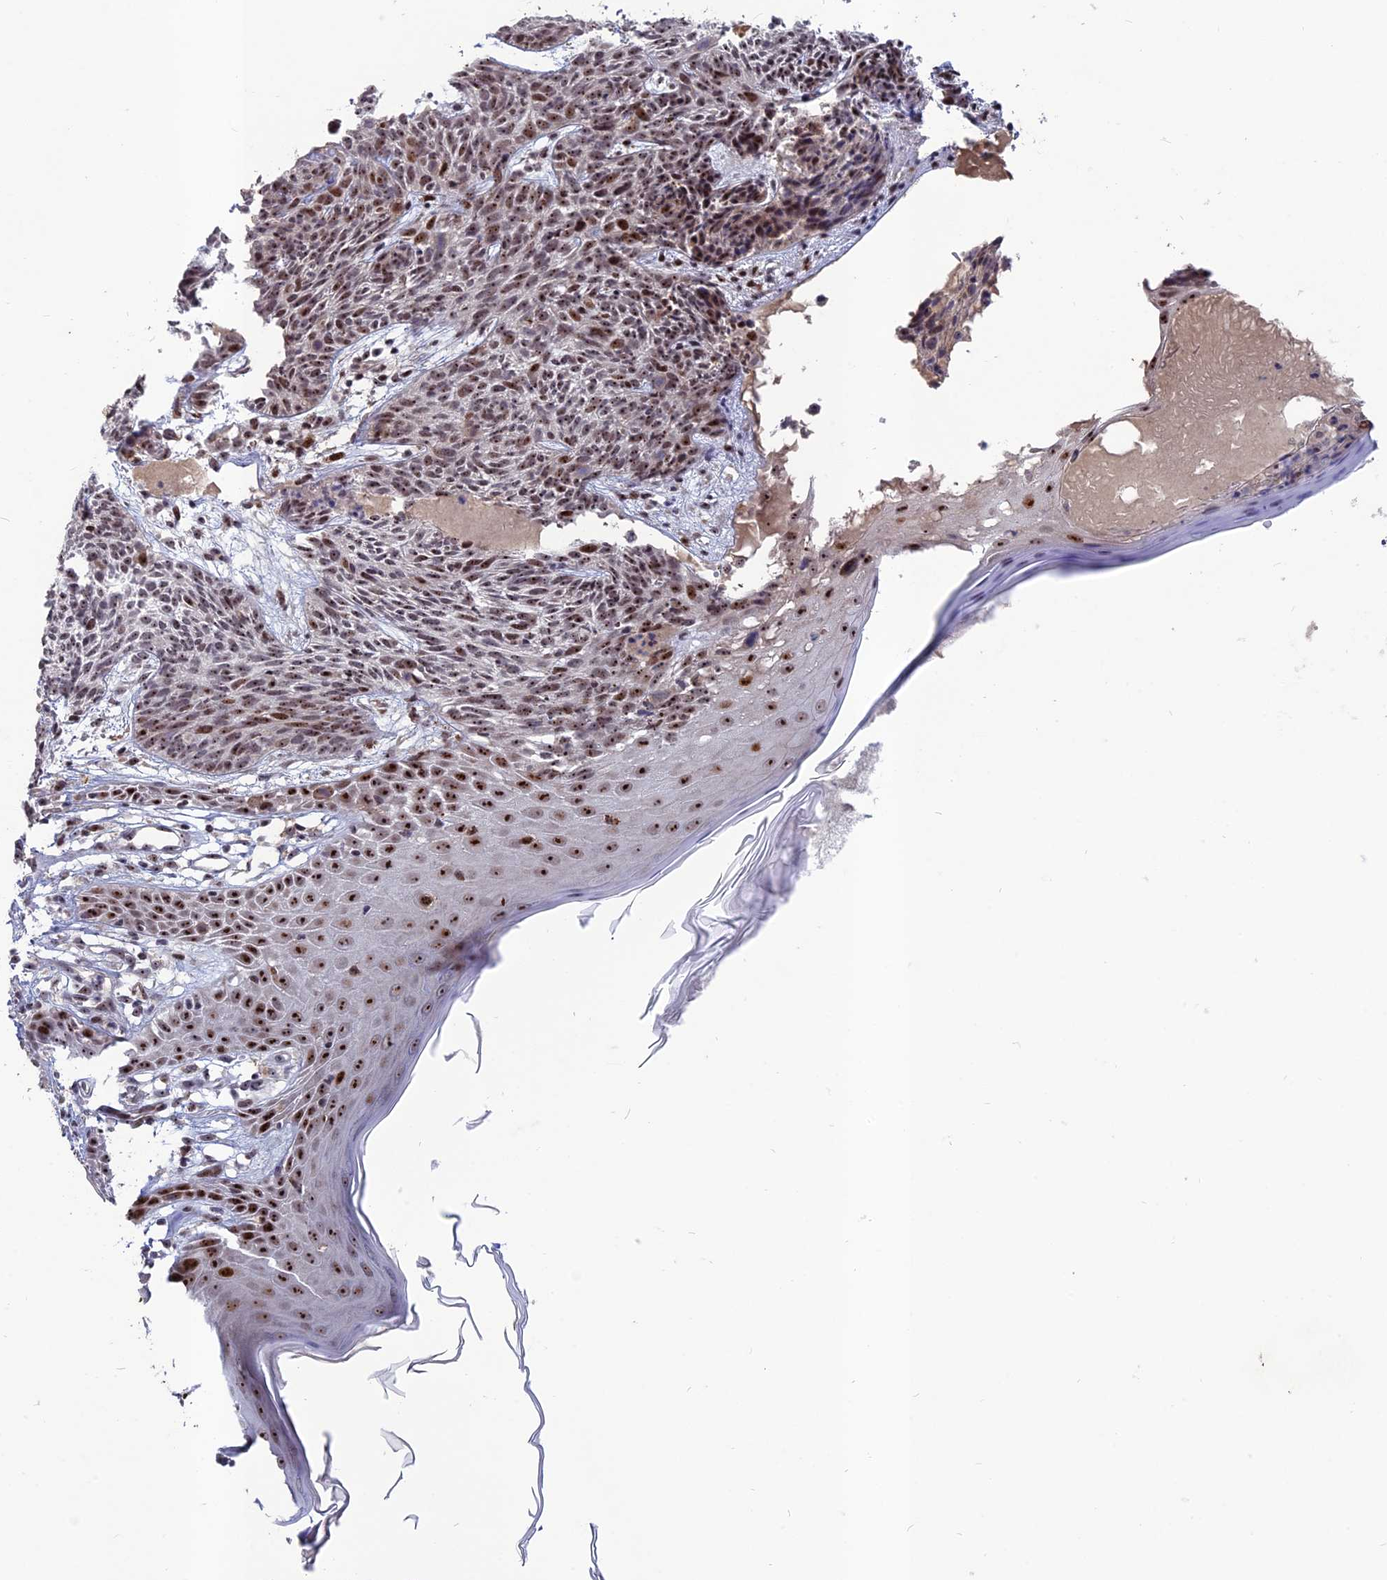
{"staining": {"intensity": "moderate", "quantity": ">75%", "location": "nuclear"}, "tissue": "skin cancer", "cell_type": "Tumor cells", "image_type": "cancer", "snomed": [{"axis": "morphology", "description": "Basal cell carcinoma"}, {"axis": "topography", "description": "Skin"}], "caption": "Skin cancer (basal cell carcinoma) stained with a brown dye exhibits moderate nuclear positive staining in approximately >75% of tumor cells.", "gene": "FAM131A", "patient": {"sex": "female", "age": 66}}